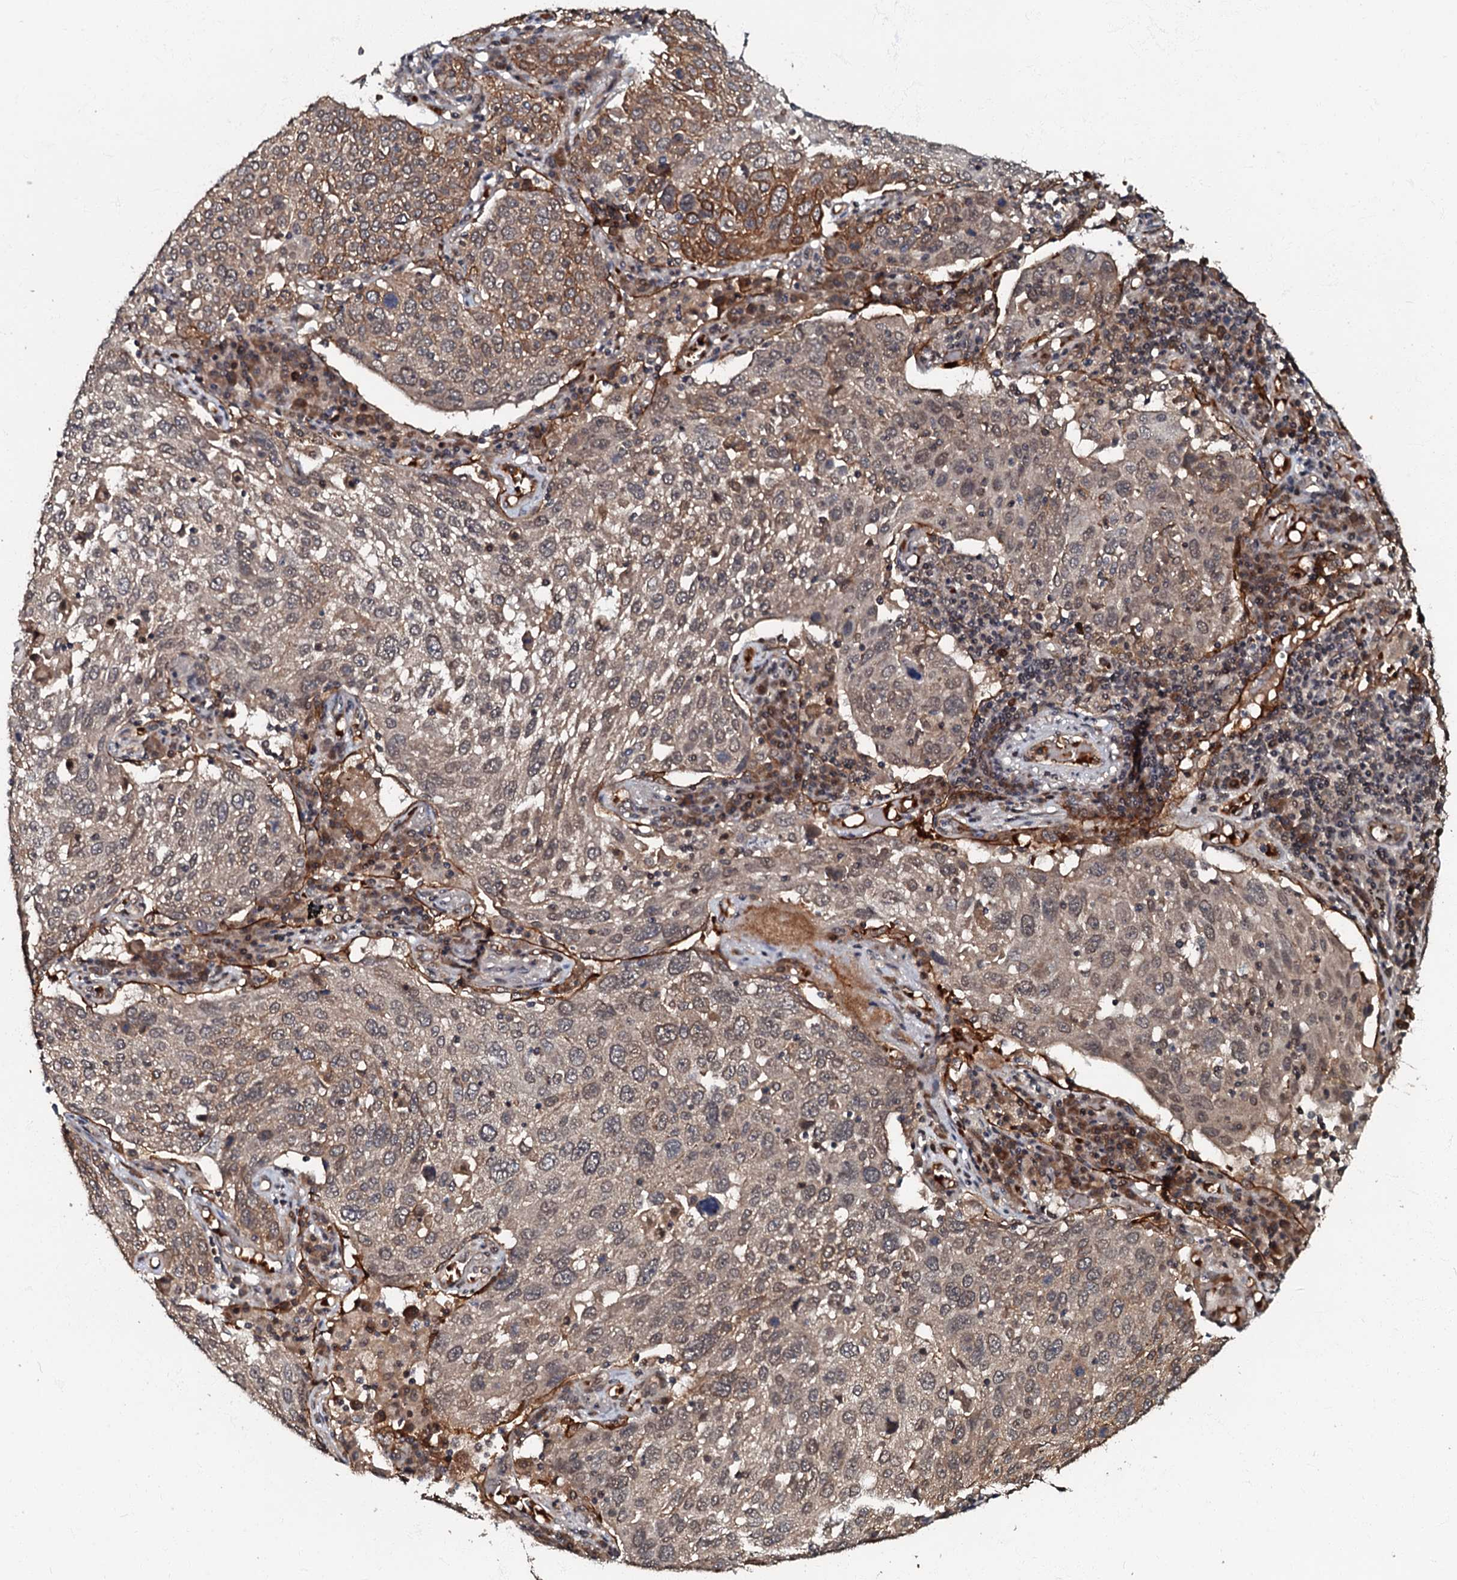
{"staining": {"intensity": "moderate", "quantity": "25%-75%", "location": "cytoplasmic/membranous"}, "tissue": "lung cancer", "cell_type": "Tumor cells", "image_type": "cancer", "snomed": [{"axis": "morphology", "description": "Squamous cell carcinoma, NOS"}, {"axis": "topography", "description": "Lung"}], "caption": "Protein expression analysis of lung cancer demonstrates moderate cytoplasmic/membranous positivity in approximately 25%-75% of tumor cells. The staining was performed using DAB (3,3'-diaminobenzidine) to visualize the protein expression in brown, while the nuclei were stained in blue with hematoxylin (Magnification: 20x).", "gene": "MANSC4", "patient": {"sex": "male", "age": 65}}